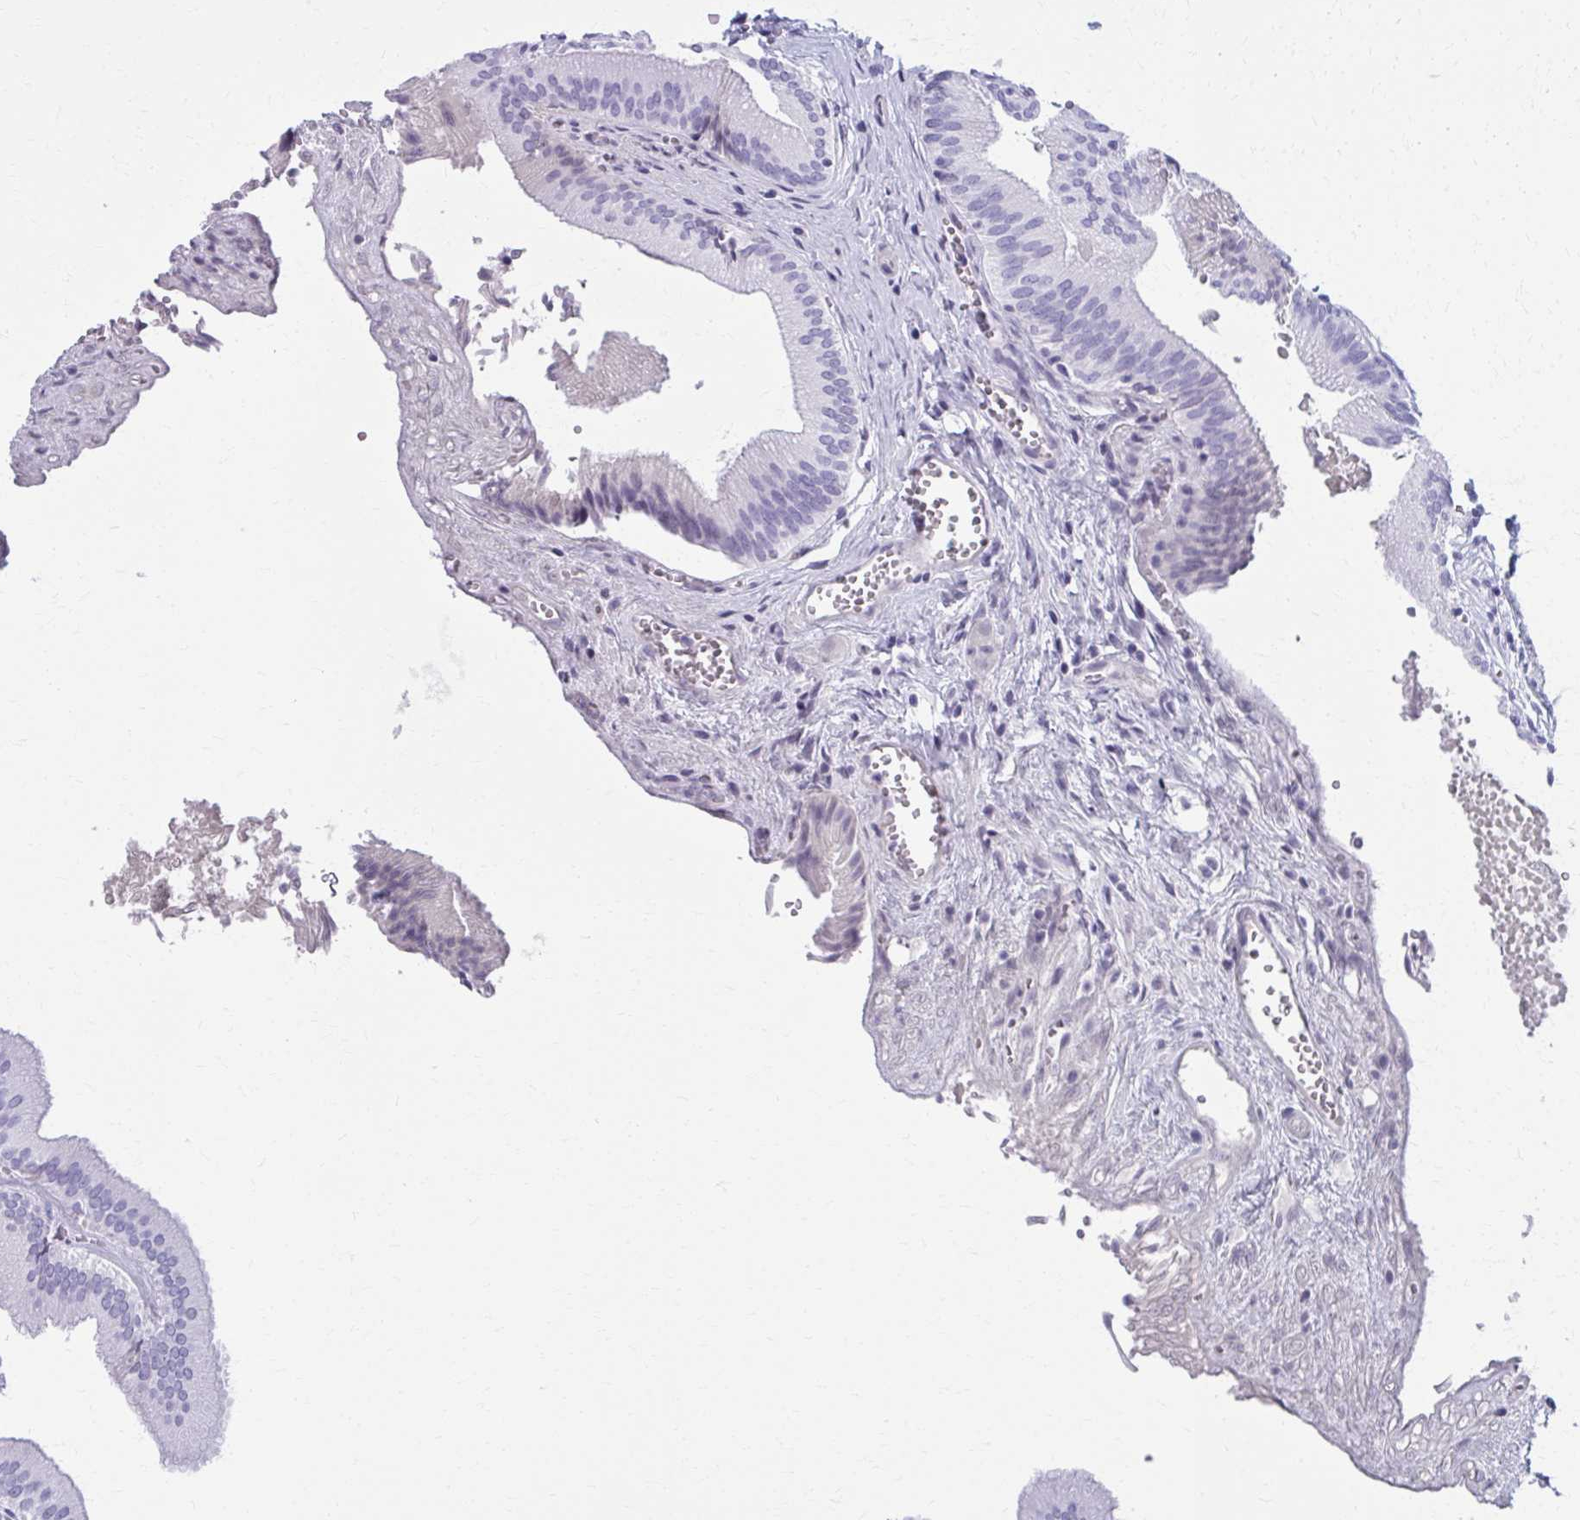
{"staining": {"intensity": "negative", "quantity": "none", "location": "none"}, "tissue": "gallbladder", "cell_type": "Glandular cells", "image_type": "normal", "snomed": [{"axis": "morphology", "description": "Normal tissue, NOS"}, {"axis": "topography", "description": "Gallbladder"}], "caption": "Immunohistochemistry photomicrograph of normal human gallbladder stained for a protein (brown), which reveals no positivity in glandular cells. Brightfield microscopy of IHC stained with DAB (3,3'-diaminobenzidine) (brown) and hematoxylin (blue), captured at high magnification.", "gene": "MPLKIP", "patient": {"sex": "male", "age": 17}}